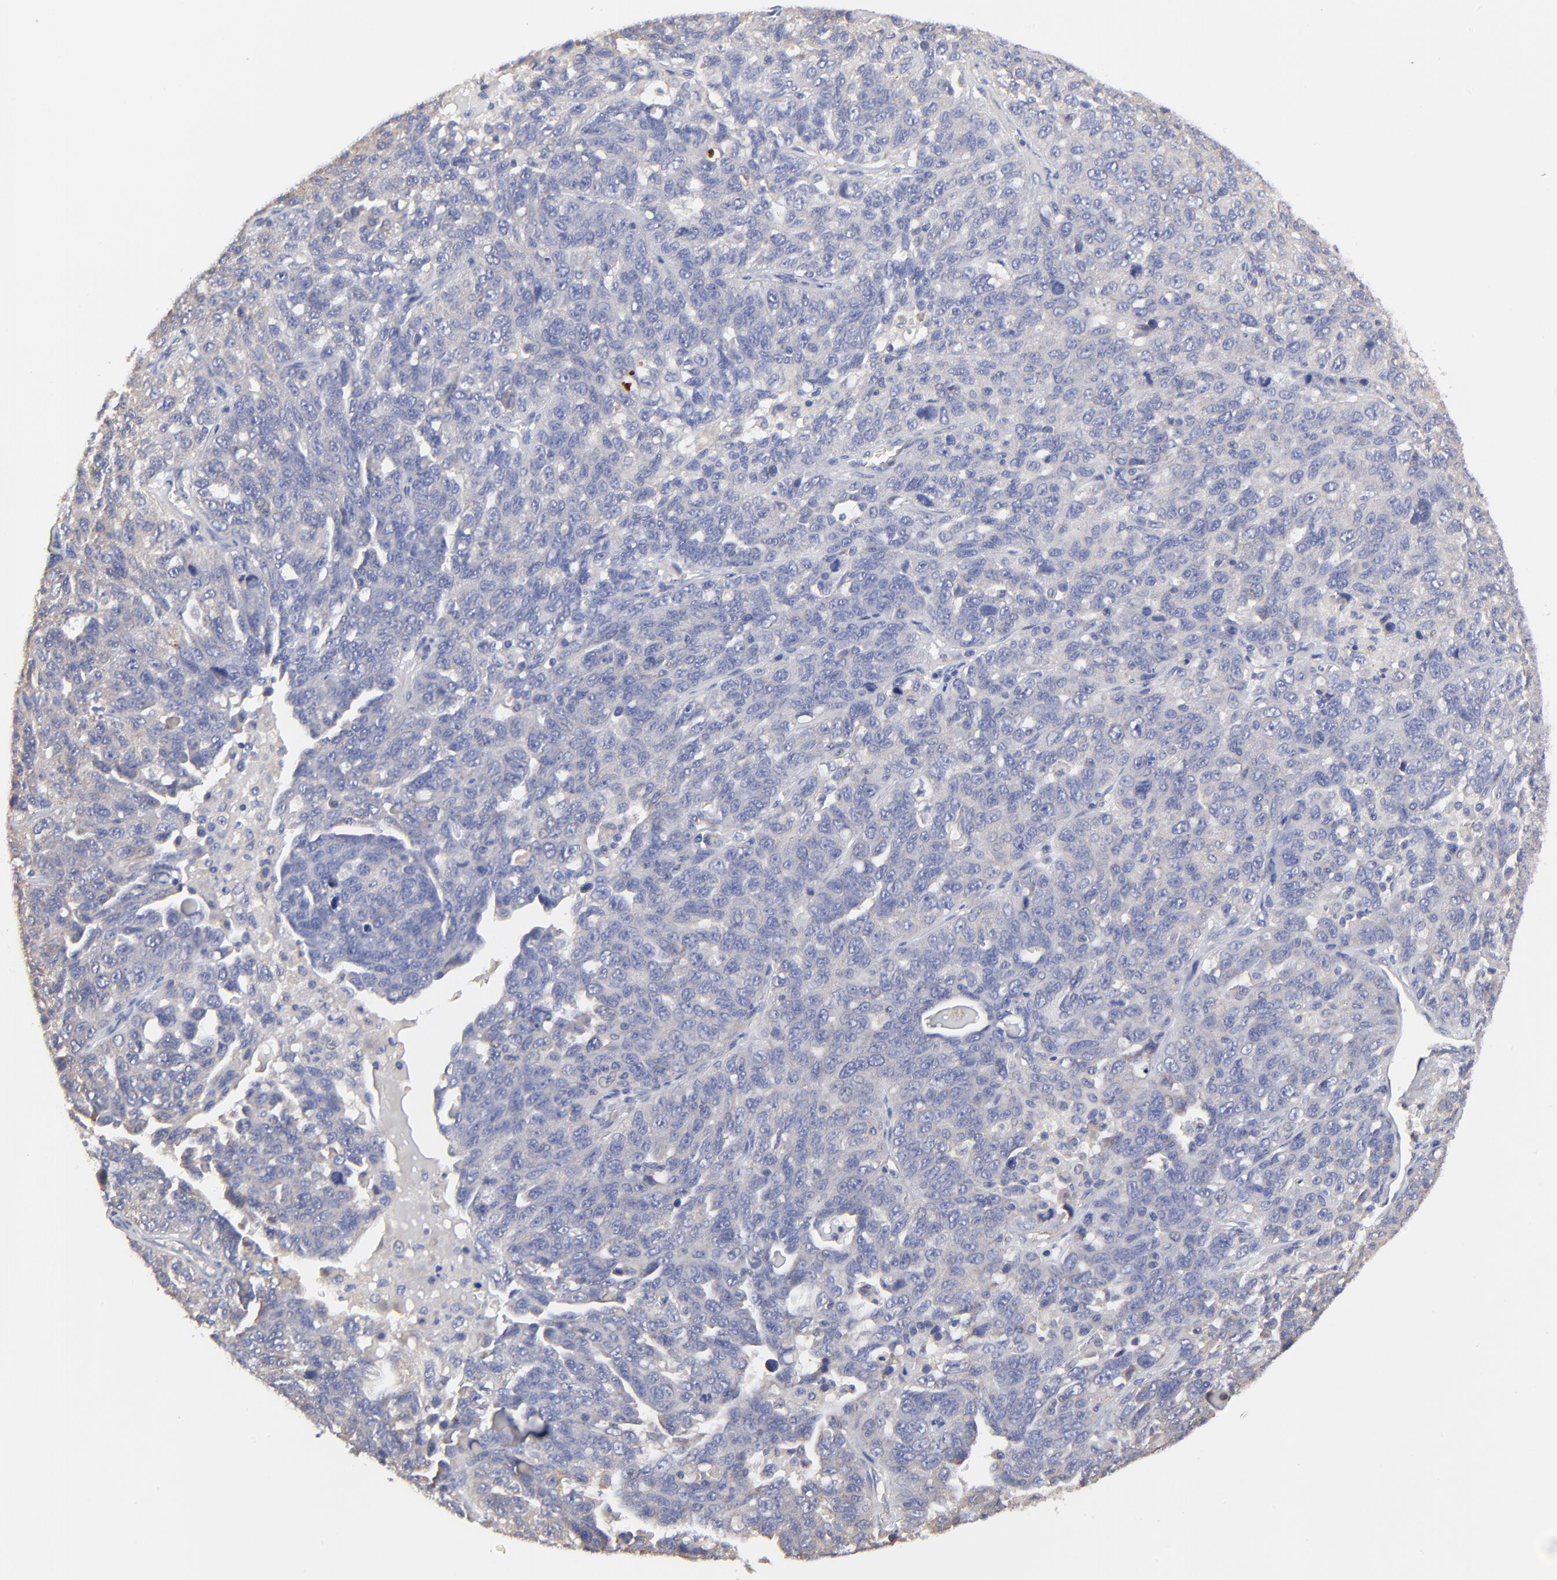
{"staining": {"intensity": "negative", "quantity": "none", "location": "none"}, "tissue": "ovarian cancer", "cell_type": "Tumor cells", "image_type": "cancer", "snomed": [{"axis": "morphology", "description": "Cystadenocarcinoma, serous, NOS"}, {"axis": "topography", "description": "Ovary"}], "caption": "DAB immunohistochemical staining of human ovarian cancer shows no significant positivity in tumor cells.", "gene": "SULF2", "patient": {"sex": "female", "age": 71}}